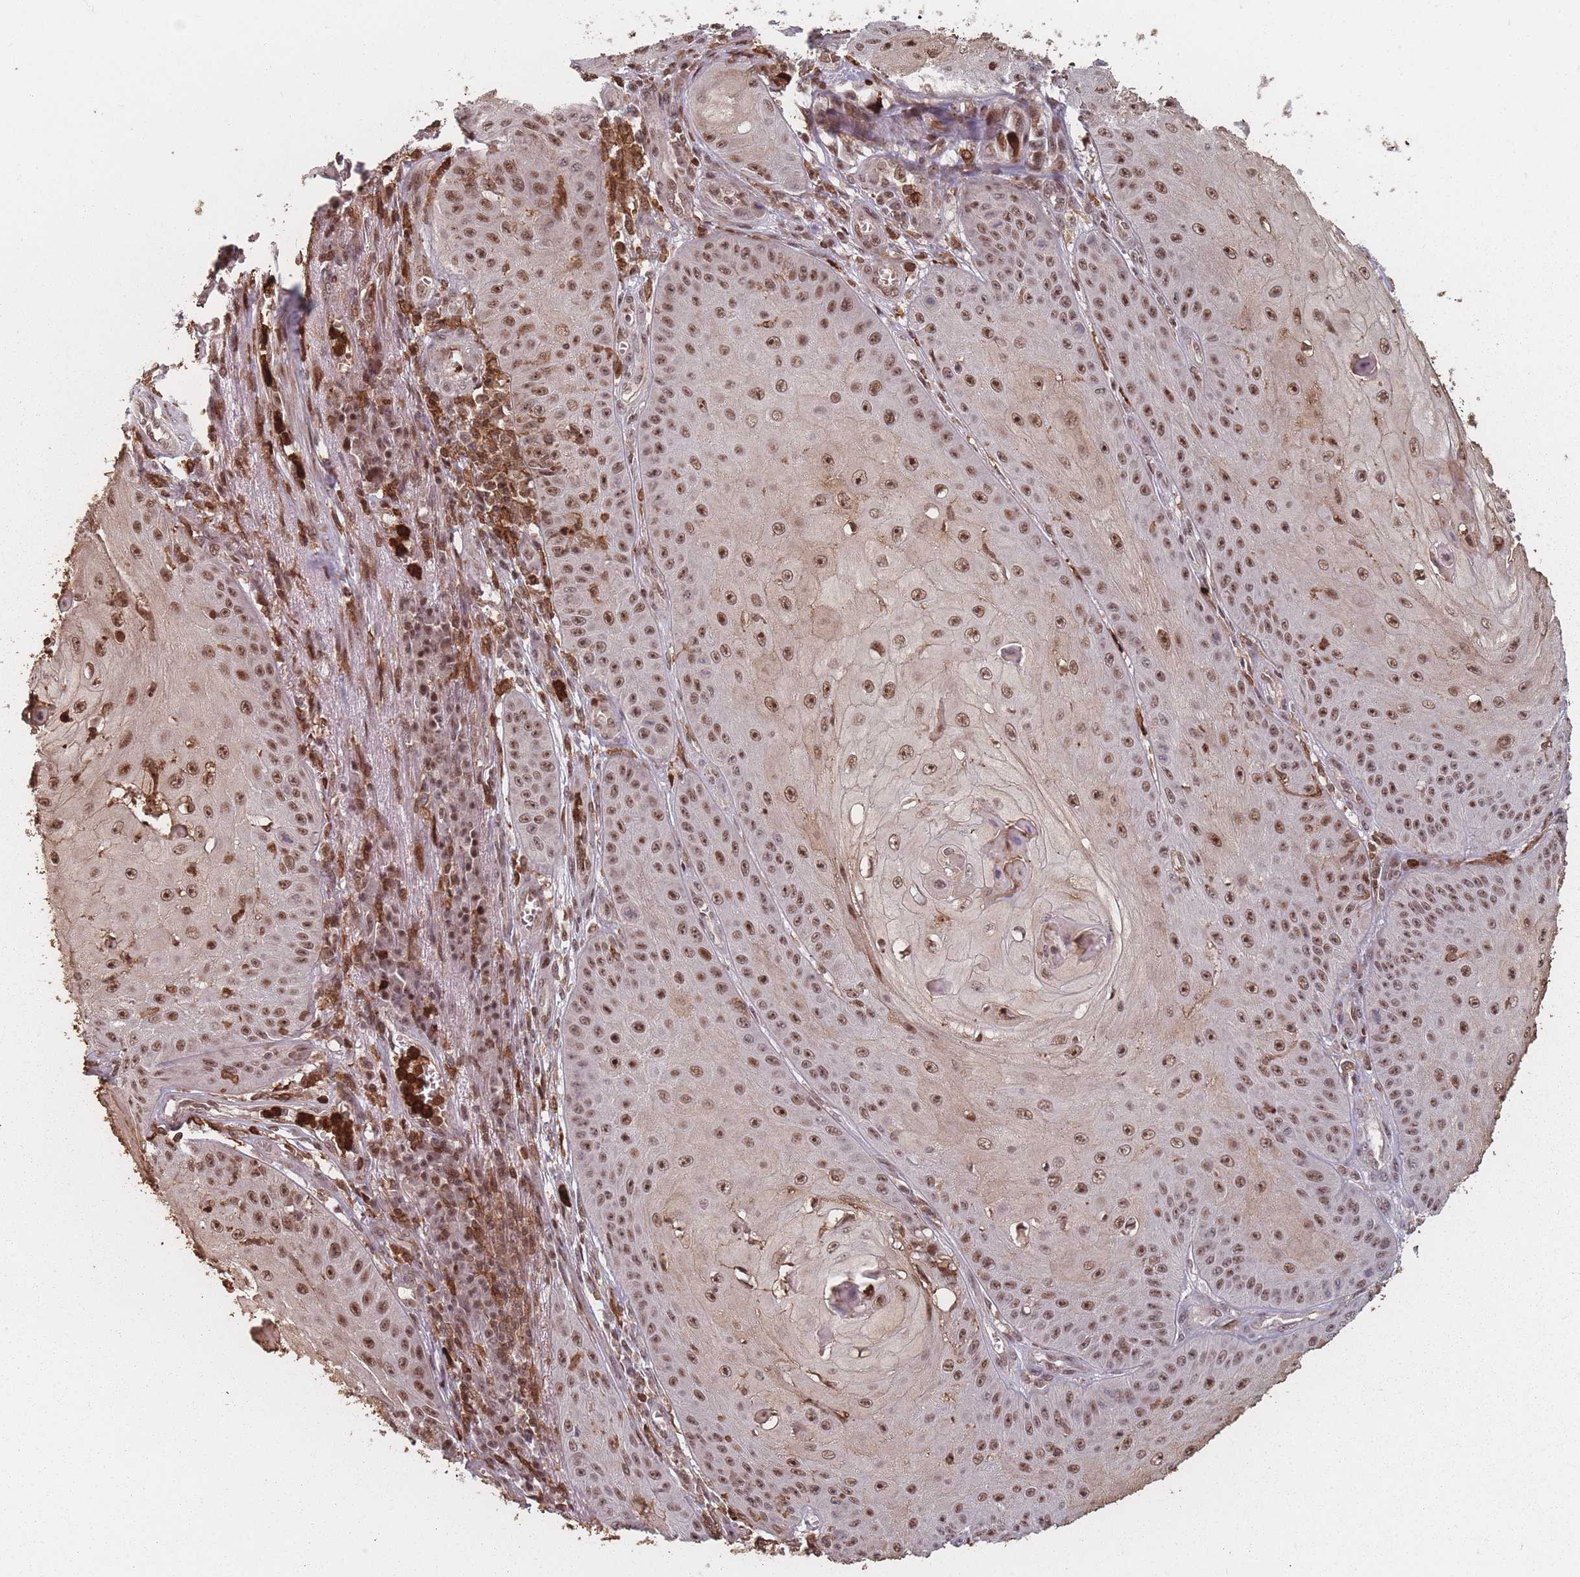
{"staining": {"intensity": "moderate", "quantity": ">75%", "location": "nuclear"}, "tissue": "skin cancer", "cell_type": "Tumor cells", "image_type": "cancer", "snomed": [{"axis": "morphology", "description": "Squamous cell carcinoma, NOS"}, {"axis": "topography", "description": "Skin"}], "caption": "Immunohistochemical staining of squamous cell carcinoma (skin) demonstrates medium levels of moderate nuclear staining in approximately >75% of tumor cells.", "gene": "WDR55", "patient": {"sex": "male", "age": 70}}